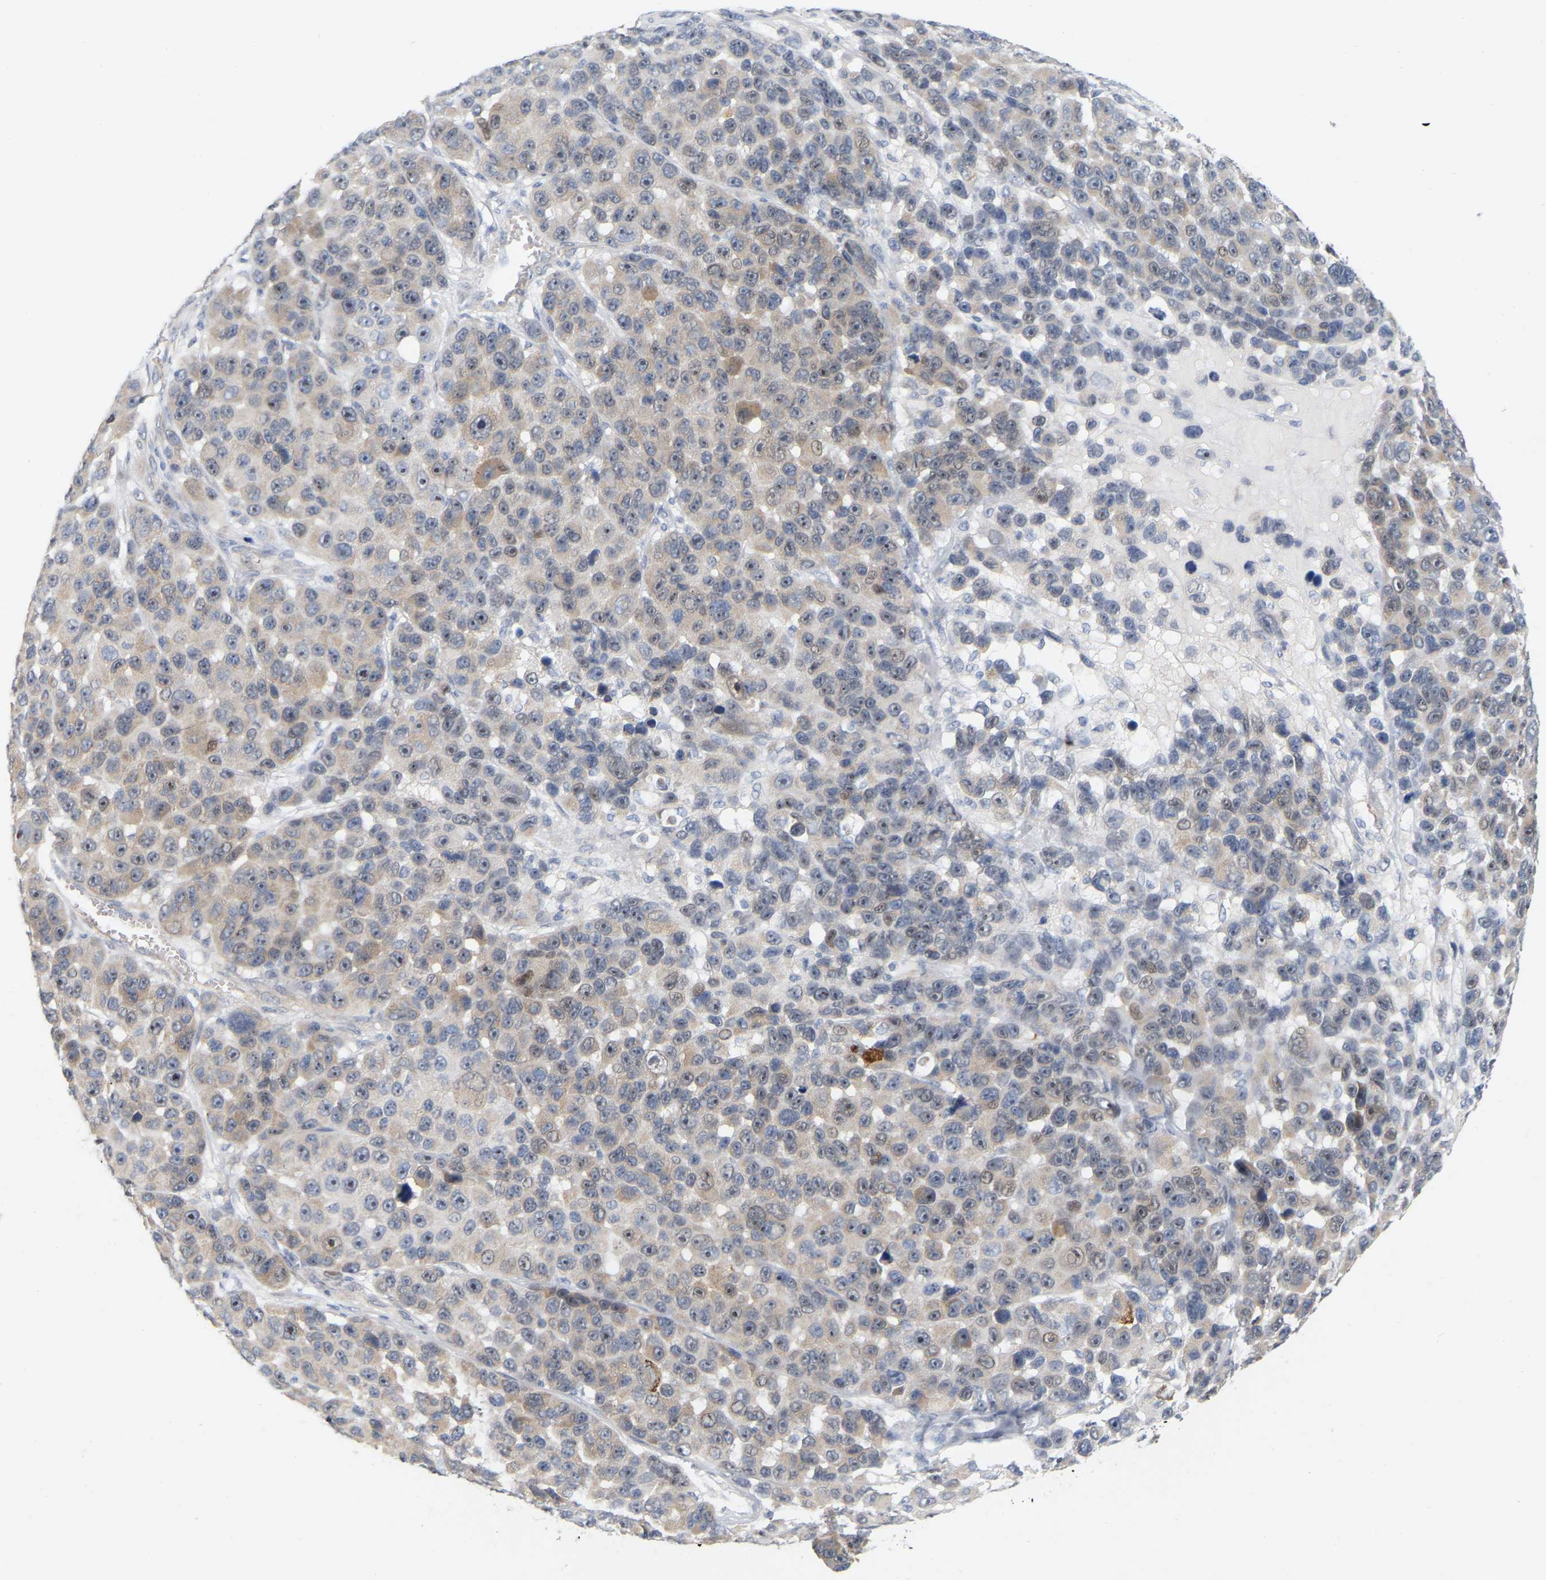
{"staining": {"intensity": "weak", "quantity": ">75%", "location": "cytoplasmic/membranous,nuclear"}, "tissue": "melanoma", "cell_type": "Tumor cells", "image_type": "cancer", "snomed": [{"axis": "morphology", "description": "Malignant melanoma, NOS"}, {"axis": "topography", "description": "Skin"}], "caption": "Malignant melanoma was stained to show a protein in brown. There is low levels of weak cytoplasmic/membranous and nuclear positivity in about >75% of tumor cells.", "gene": "MINDY4", "patient": {"sex": "male", "age": 53}}